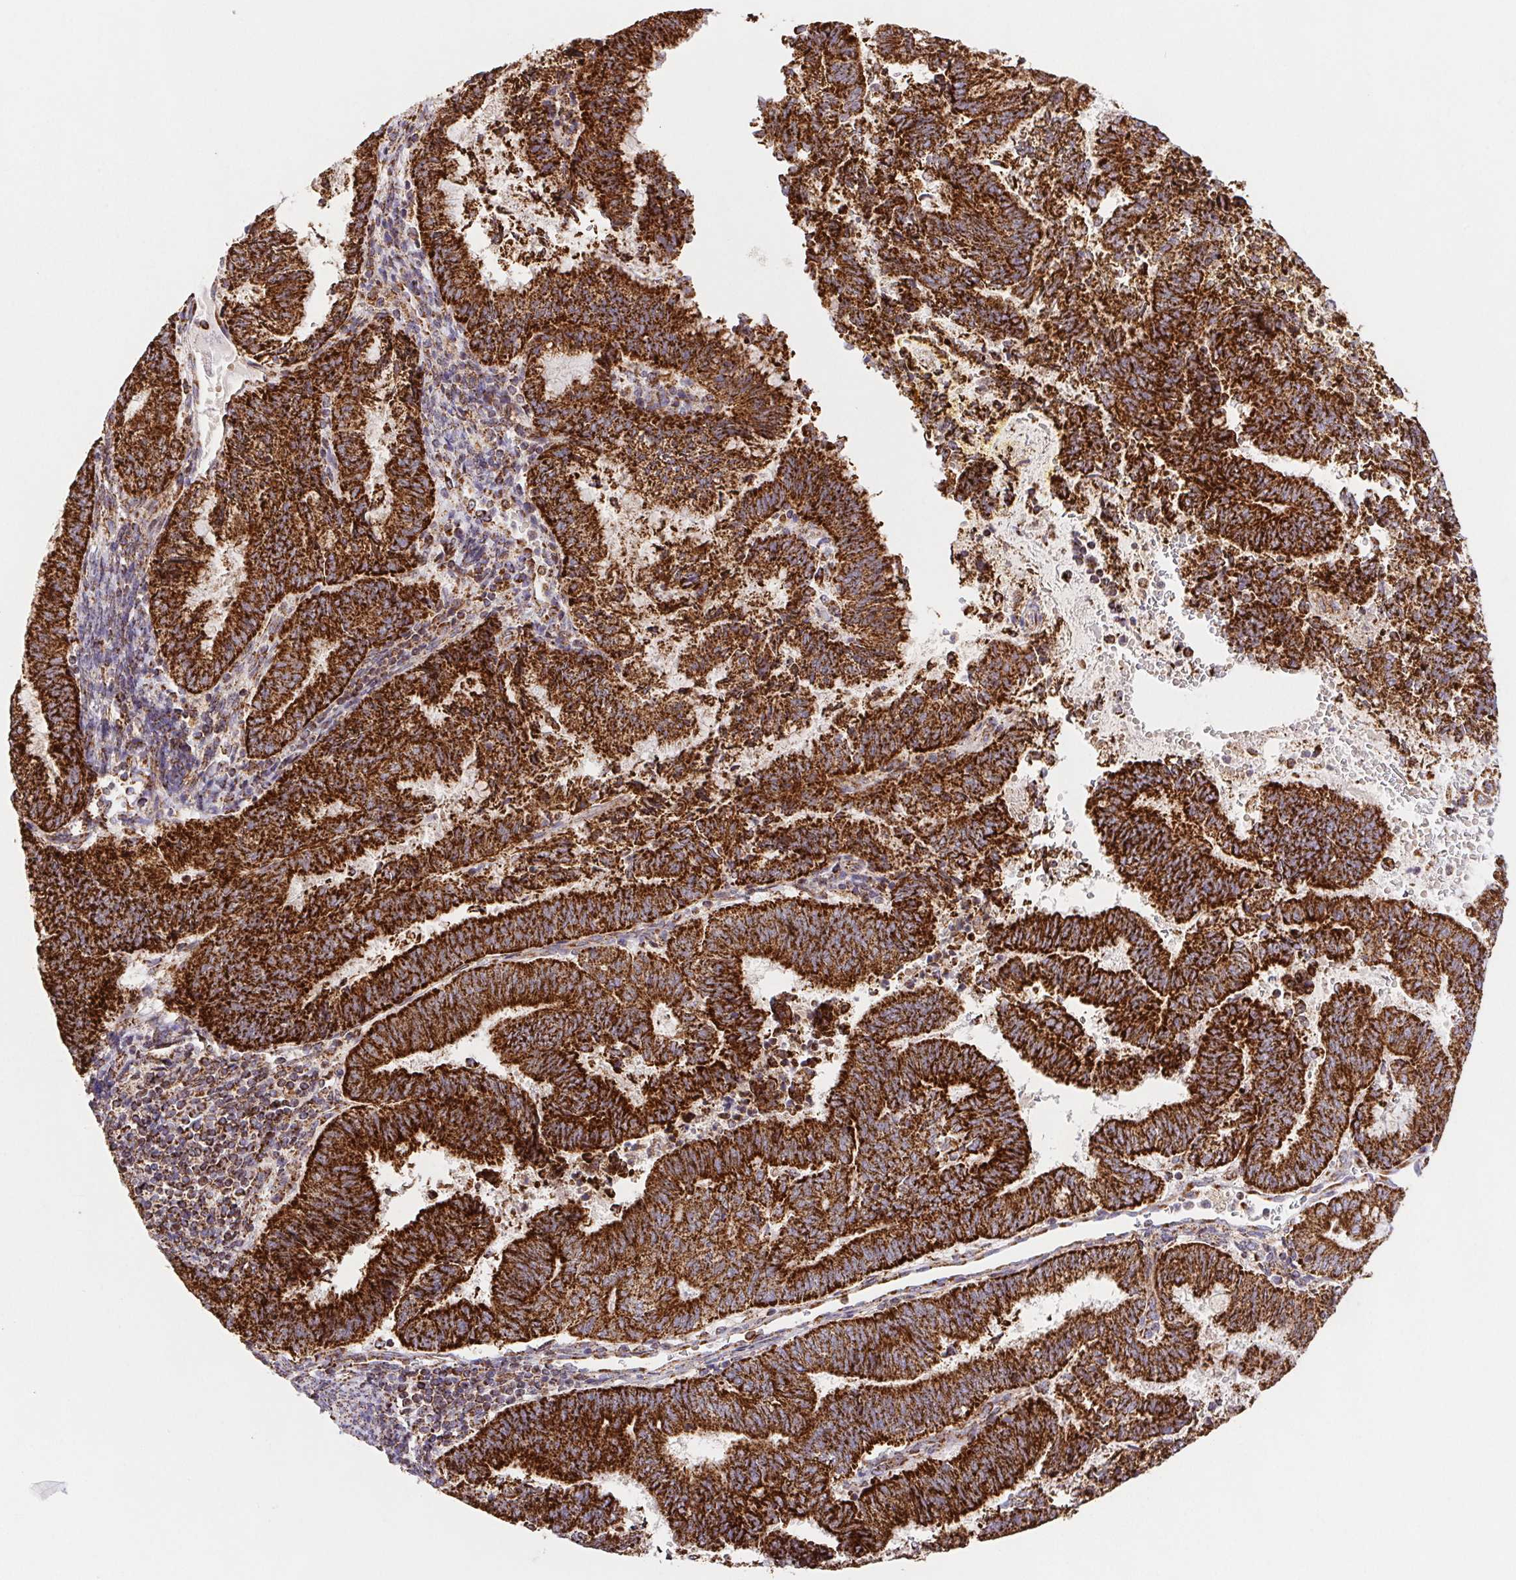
{"staining": {"intensity": "strong", "quantity": ">75%", "location": "cytoplasmic/membranous"}, "tissue": "endometrial cancer", "cell_type": "Tumor cells", "image_type": "cancer", "snomed": [{"axis": "morphology", "description": "Adenocarcinoma, NOS"}, {"axis": "topography", "description": "Endometrium"}], "caption": "This photomicrograph demonstrates endometrial cancer stained with immunohistochemistry (IHC) to label a protein in brown. The cytoplasmic/membranous of tumor cells show strong positivity for the protein. Nuclei are counter-stained blue.", "gene": "NIPSNAP2", "patient": {"sex": "female", "age": 65}}